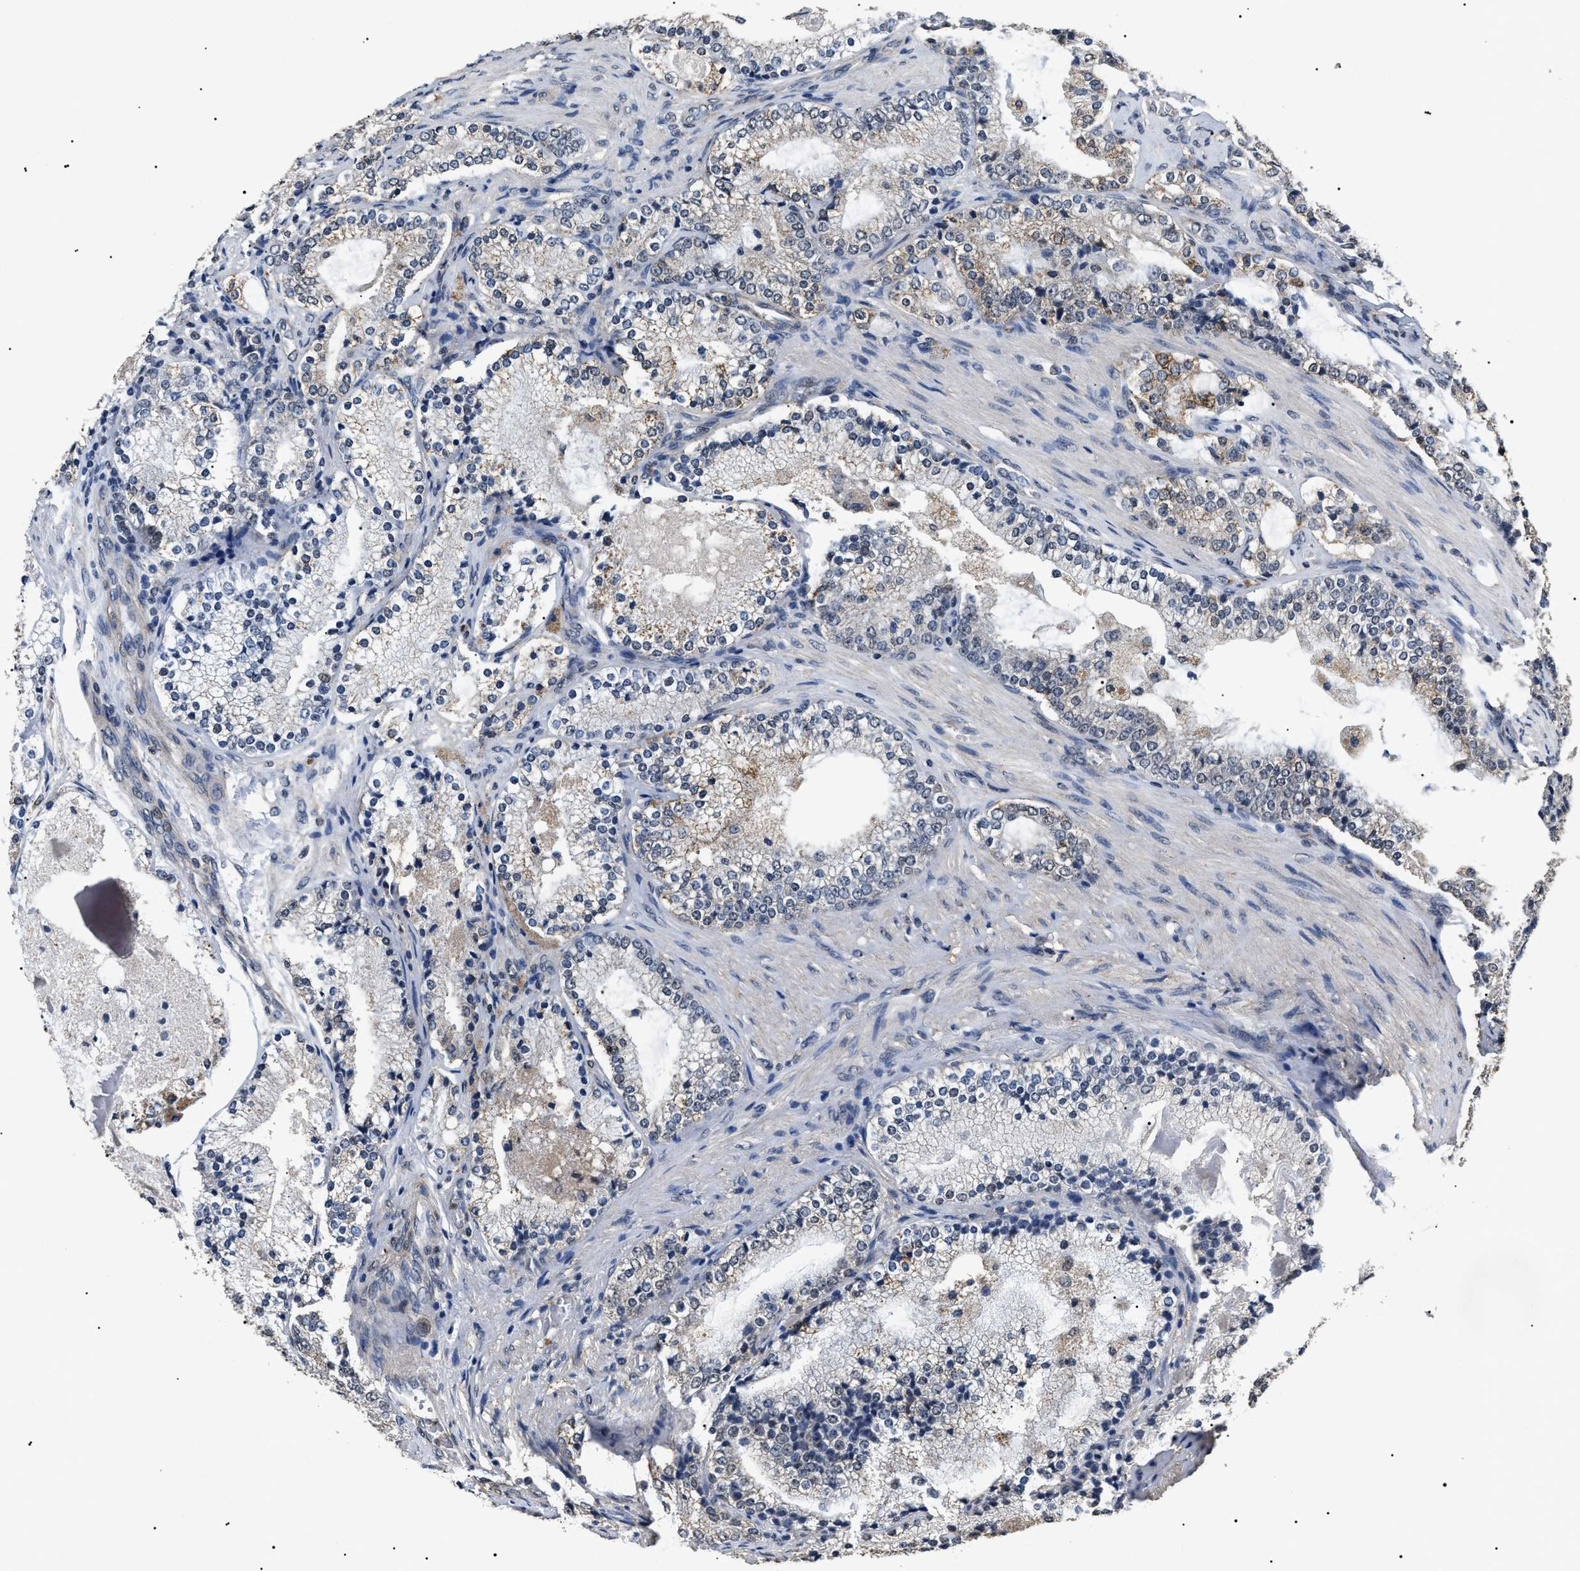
{"staining": {"intensity": "moderate", "quantity": "<25%", "location": "cytoplasmic/membranous"}, "tissue": "prostate cancer", "cell_type": "Tumor cells", "image_type": "cancer", "snomed": [{"axis": "morphology", "description": "Adenocarcinoma, High grade"}, {"axis": "topography", "description": "Prostate"}], "caption": "Prostate cancer (high-grade adenocarcinoma) stained with immunohistochemistry demonstrates moderate cytoplasmic/membranous staining in about <25% of tumor cells.", "gene": "ANP32E", "patient": {"sex": "male", "age": 63}}